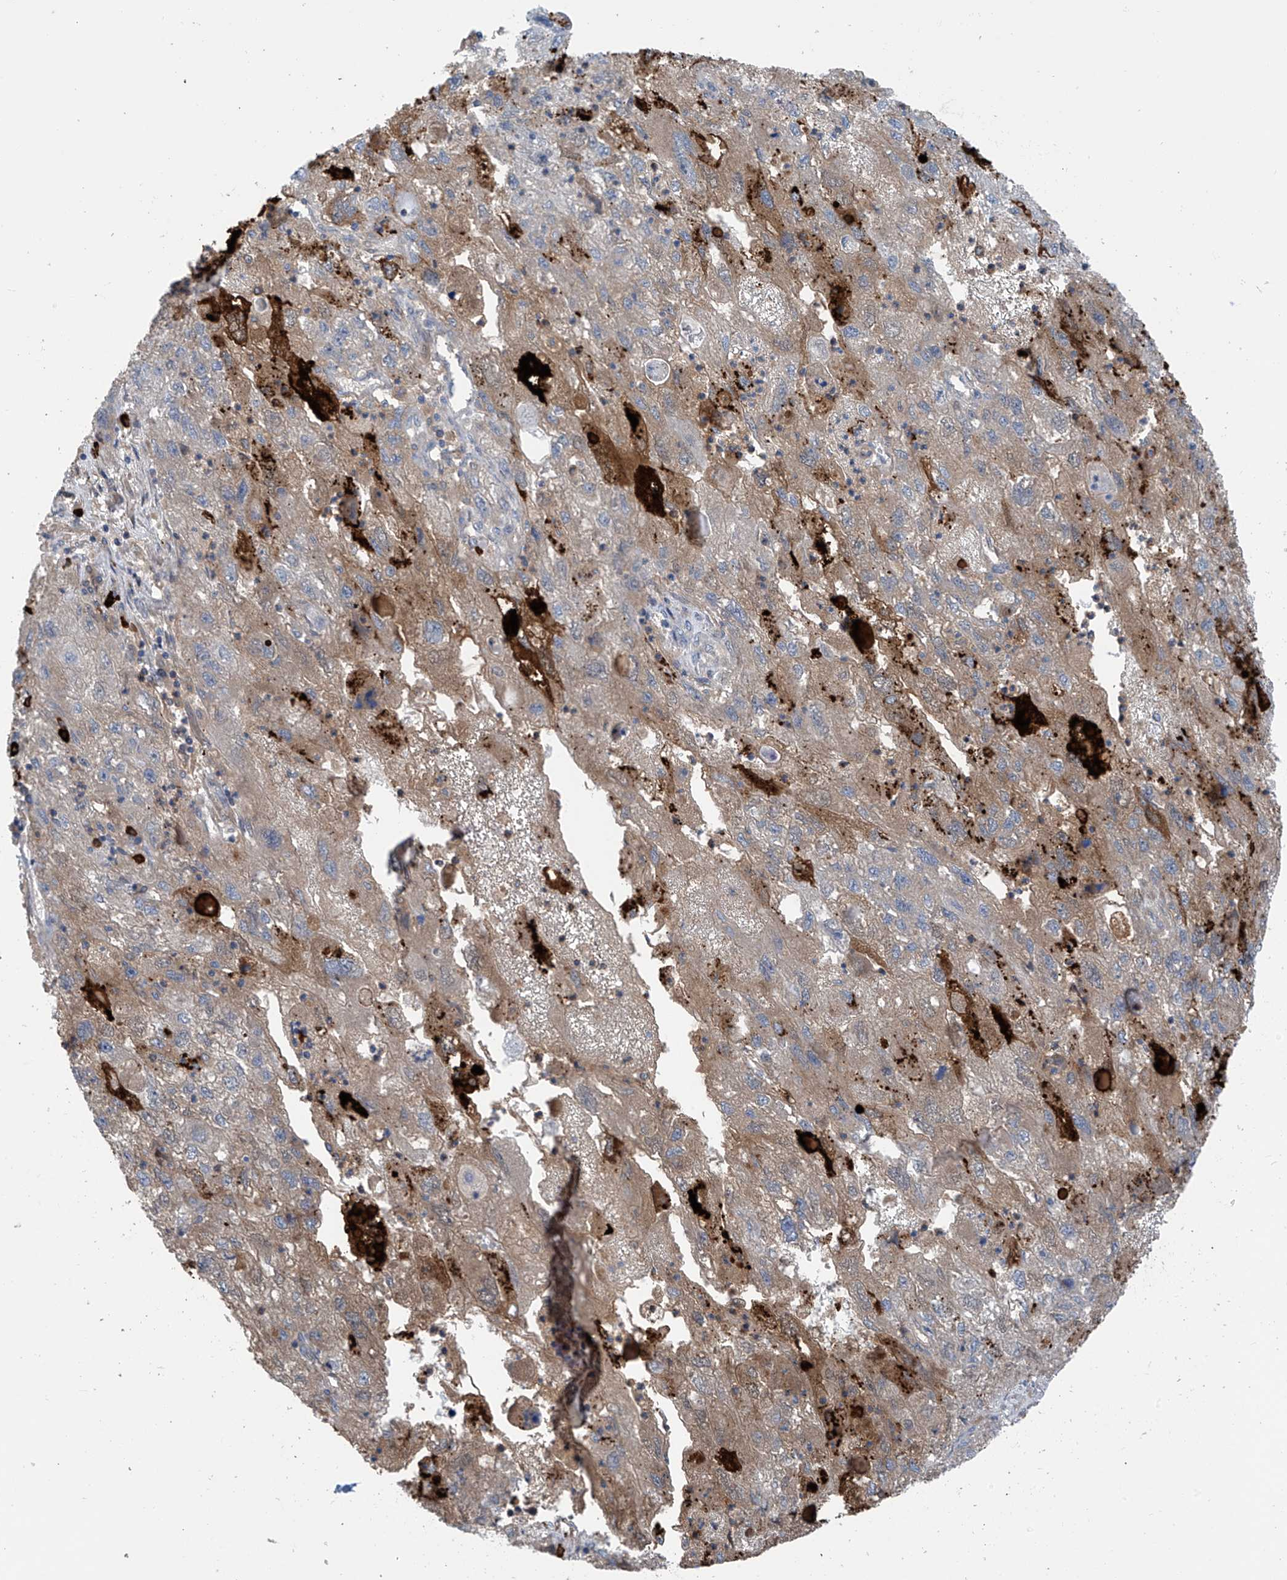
{"staining": {"intensity": "moderate", "quantity": "<25%", "location": "cytoplasmic/membranous"}, "tissue": "endometrial cancer", "cell_type": "Tumor cells", "image_type": "cancer", "snomed": [{"axis": "morphology", "description": "Adenocarcinoma, NOS"}, {"axis": "topography", "description": "Endometrium"}], "caption": "A brown stain shows moderate cytoplasmic/membranous staining of a protein in adenocarcinoma (endometrial) tumor cells.", "gene": "ZNF793", "patient": {"sex": "female", "age": 49}}